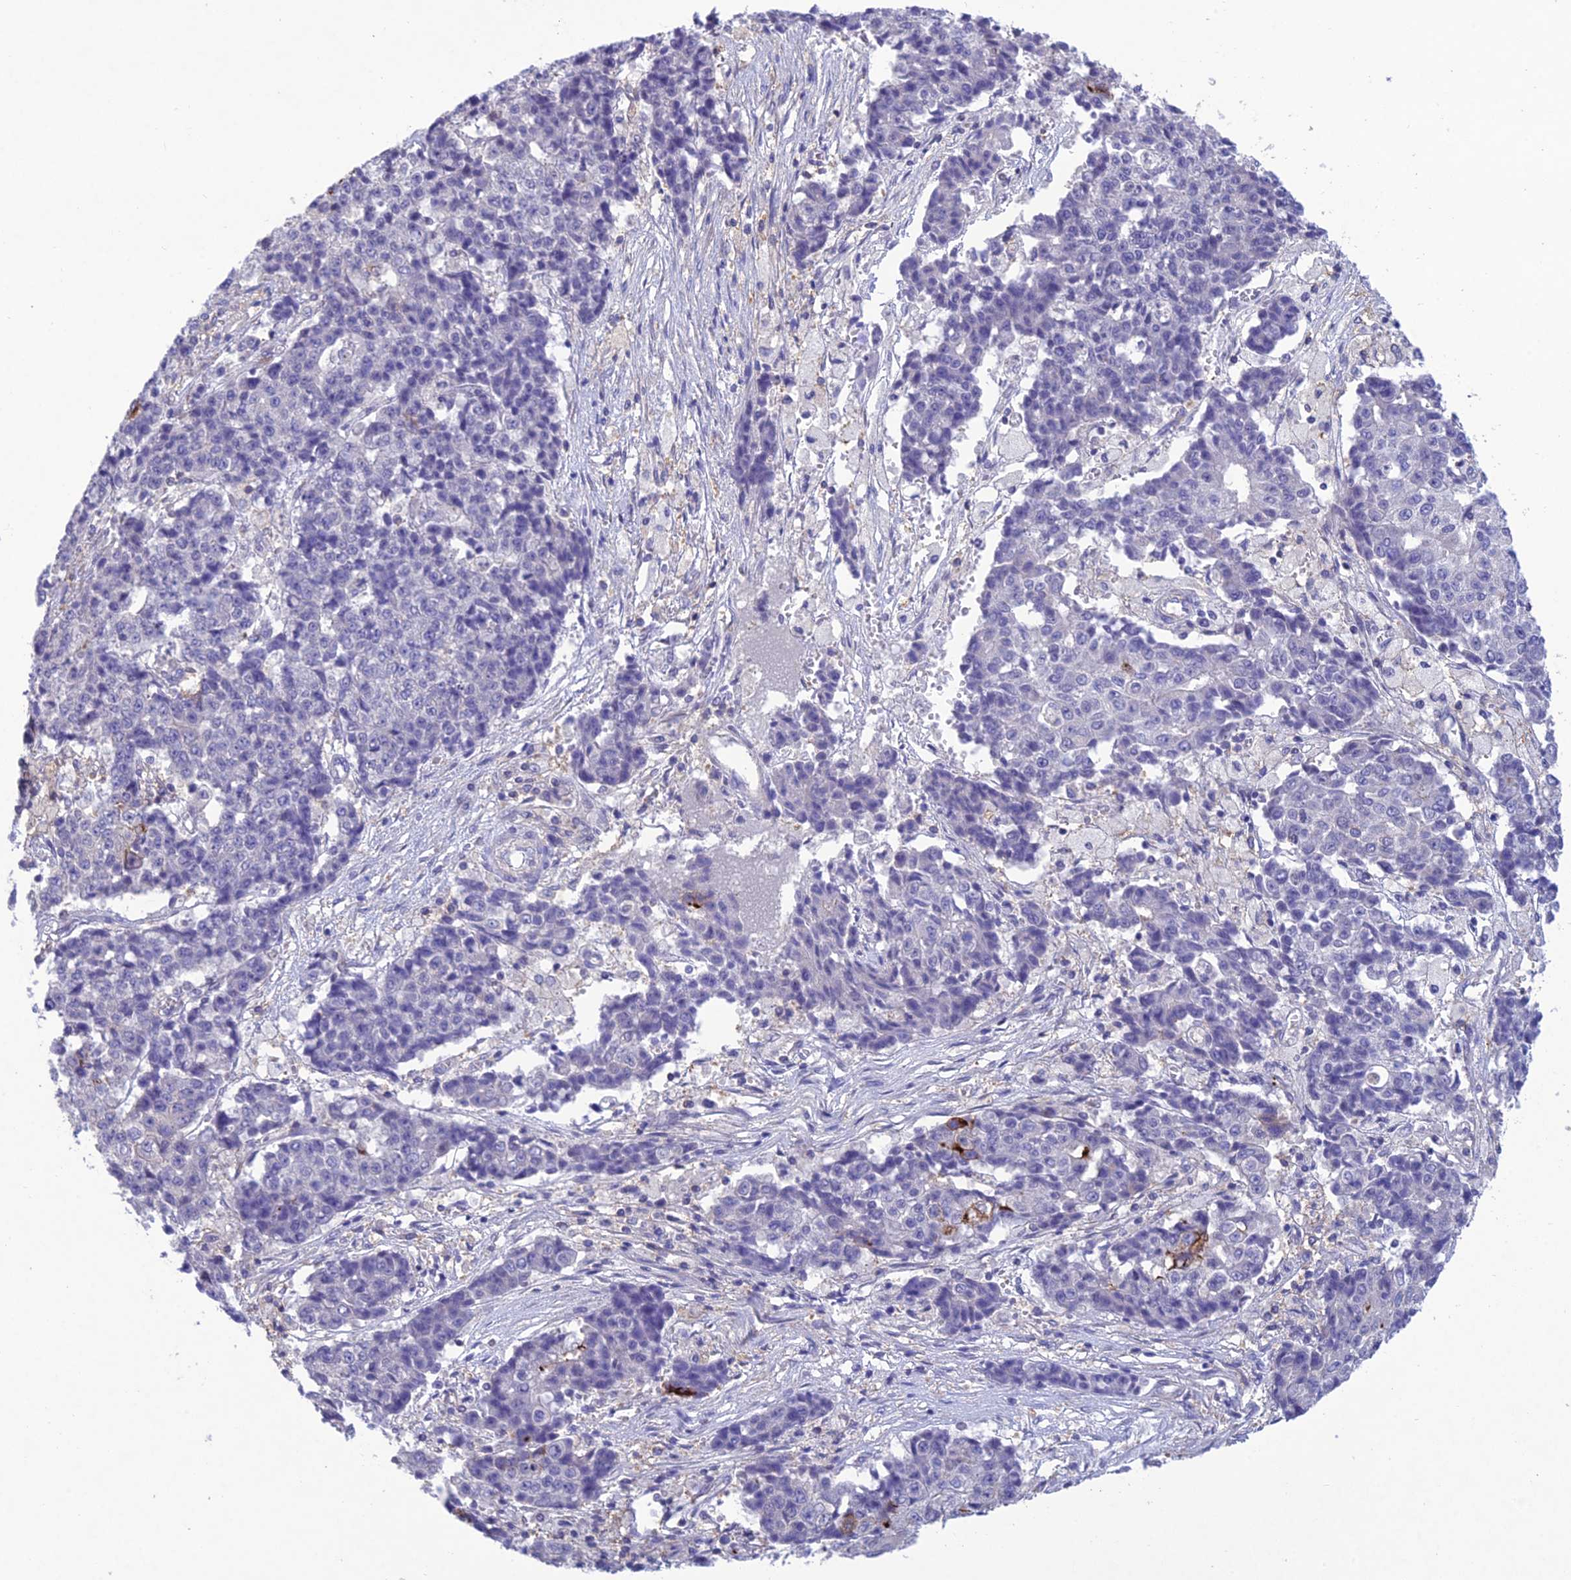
{"staining": {"intensity": "negative", "quantity": "none", "location": "none"}, "tissue": "ovarian cancer", "cell_type": "Tumor cells", "image_type": "cancer", "snomed": [{"axis": "morphology", "description": "Carcinoma, endometroid"}, {"axis": "topography", "description": "Appendix"}, {"axis": "topography", "description": "Ovary"}], "caption": "This is a photomicrograph of immunohistochemistry (IHC) staining of ovarian cancer (endometroid carcinoma), which shows no expression in tumor cells.", "gene": "SNX24", "patient": {"sex": "female", "age": 42}}